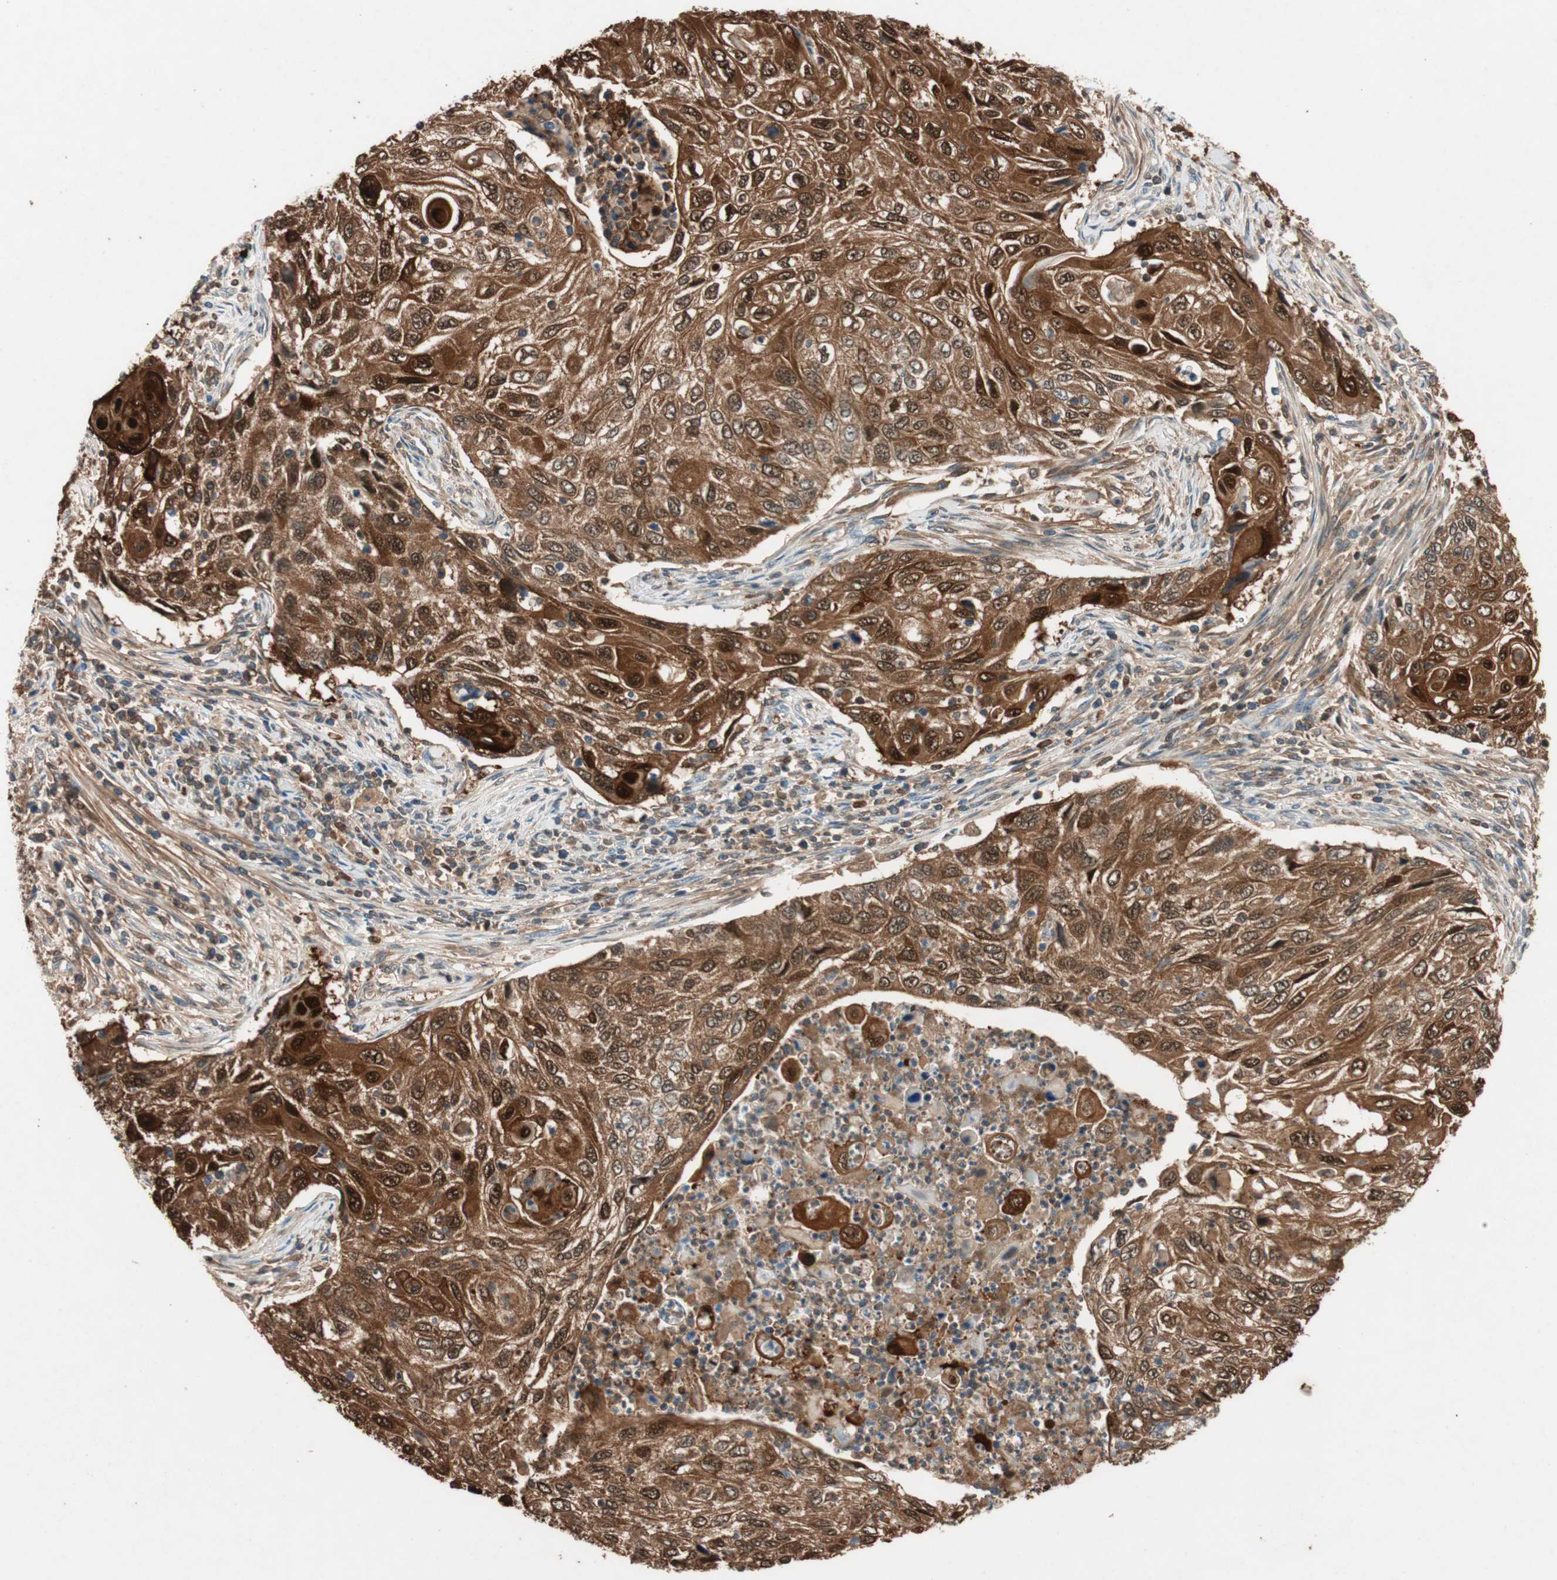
{"staining": {"intensity": "strong", "quantity": "<25%", "location": "cytoplasmic/membranous,nuclear"}, "tissue": "cervical cancer", "cell_type": "Tumor cells", "image_type": "cancer", "snomed": [{"axis": "morphology", "description": "Squamous cell carcinoma, NOS"}, {"axis": "topography", "description": "Cervix"}], "caption": "The image exhibits immunohistochemical staining of cervical cancer. There is strong cytoplasmic/membranous and nuclear positivity is appreciated in about <25% of tumor cells. The staining was performed using DAB to visualize the protein expression in brown, while the nuclei were stained in blue with hematoxylin (Magnification: 20x).", "gene": "SERPINB5", "patient": {"sex": "female", "age": 70}}